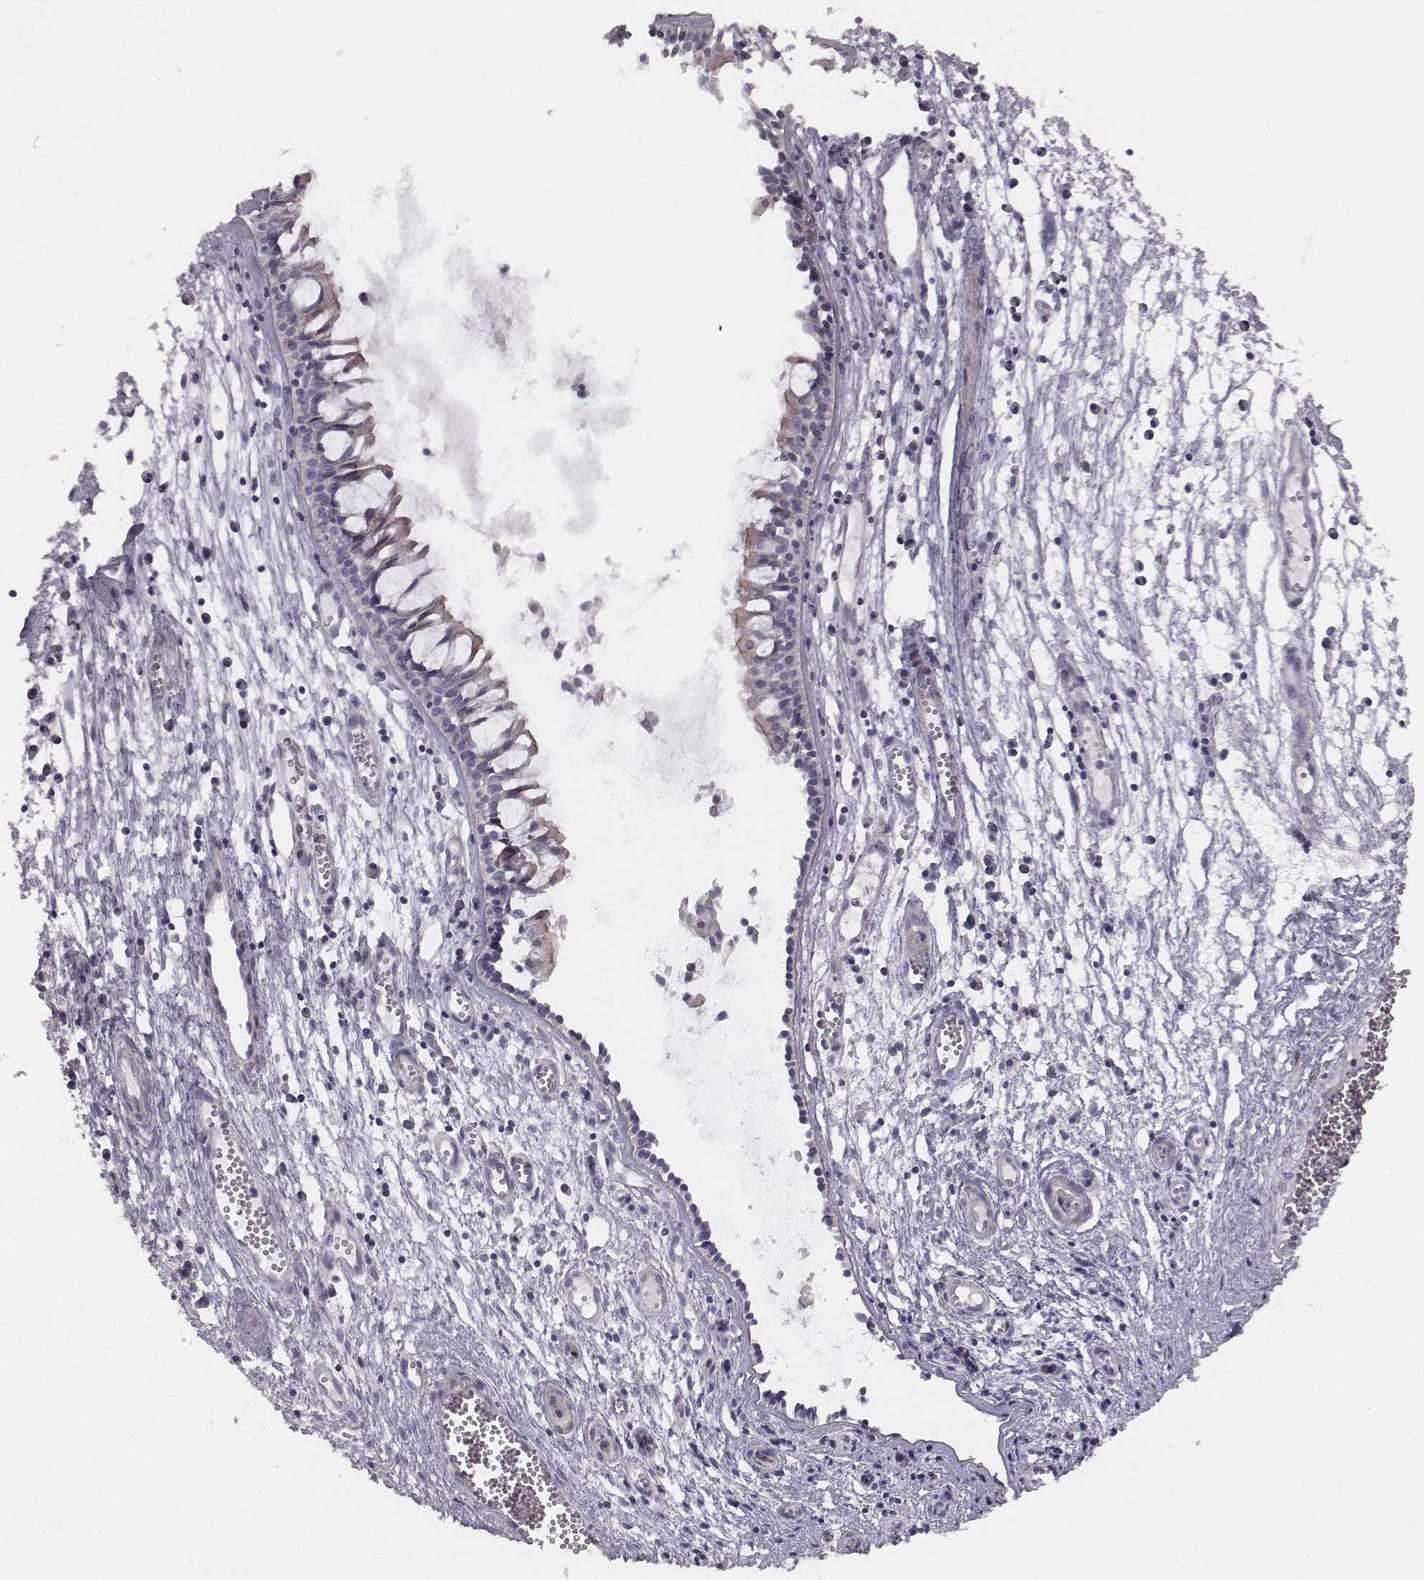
{"staining": {"intensity": "negative", "quantity": "none", "location": "none"}, "tissue": "nasopharynx", "cell_type": "Respiratory epithelial cells", "image_type": "normal", "snomed": [{"axis": "morphology", "description": "Normal tissue, NOS"}, {"axis": "topography", "description": "Nasopharynx"}], "caption": "High magnification brightfield microscopy of normal nasopharynx stained with DAB (brown) and counterstained with hematoxylin (blue): respiratory epithelial cells show no significant positivity.", "gene": "PRKCZ", "patient": {"sex": "male", "age": 31}}